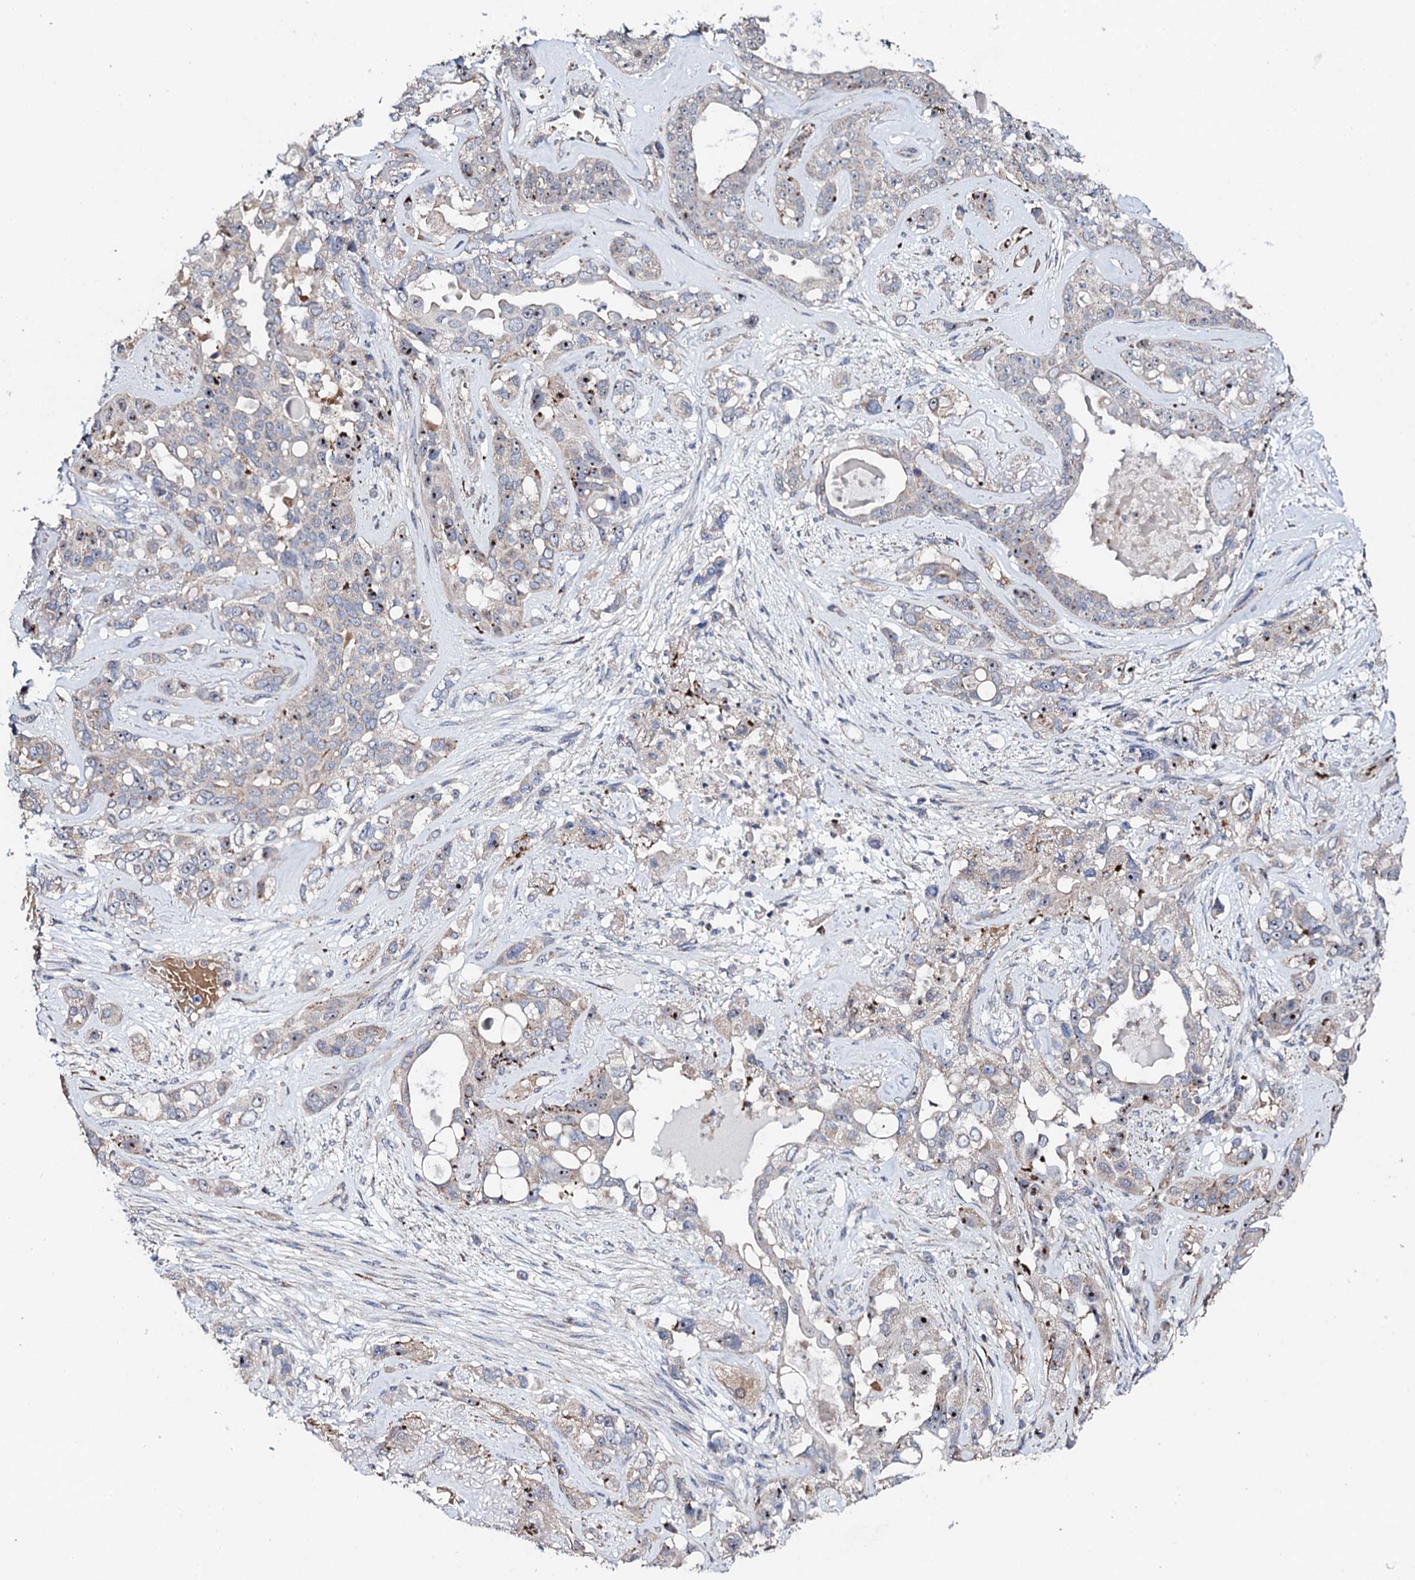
{"staining": {"intensity": "moderate", "quantity": "<25%", "location": "nuclear"}, "tissue": "lung cancer", "cell_type": "Tumor cells", "image_type": "cancer", "snomed": [{"axis": "morphology", "description": "Squamous cell carcinoma, NOS"}, {"axis": "topography", "description": "Lung"}], "caption": "Human lung cancer stained with a protein marker demonstrates moderate staining in tumor cells.", "gene": "GTPBP4", "patient": {"sex": "female", "age": 70}}